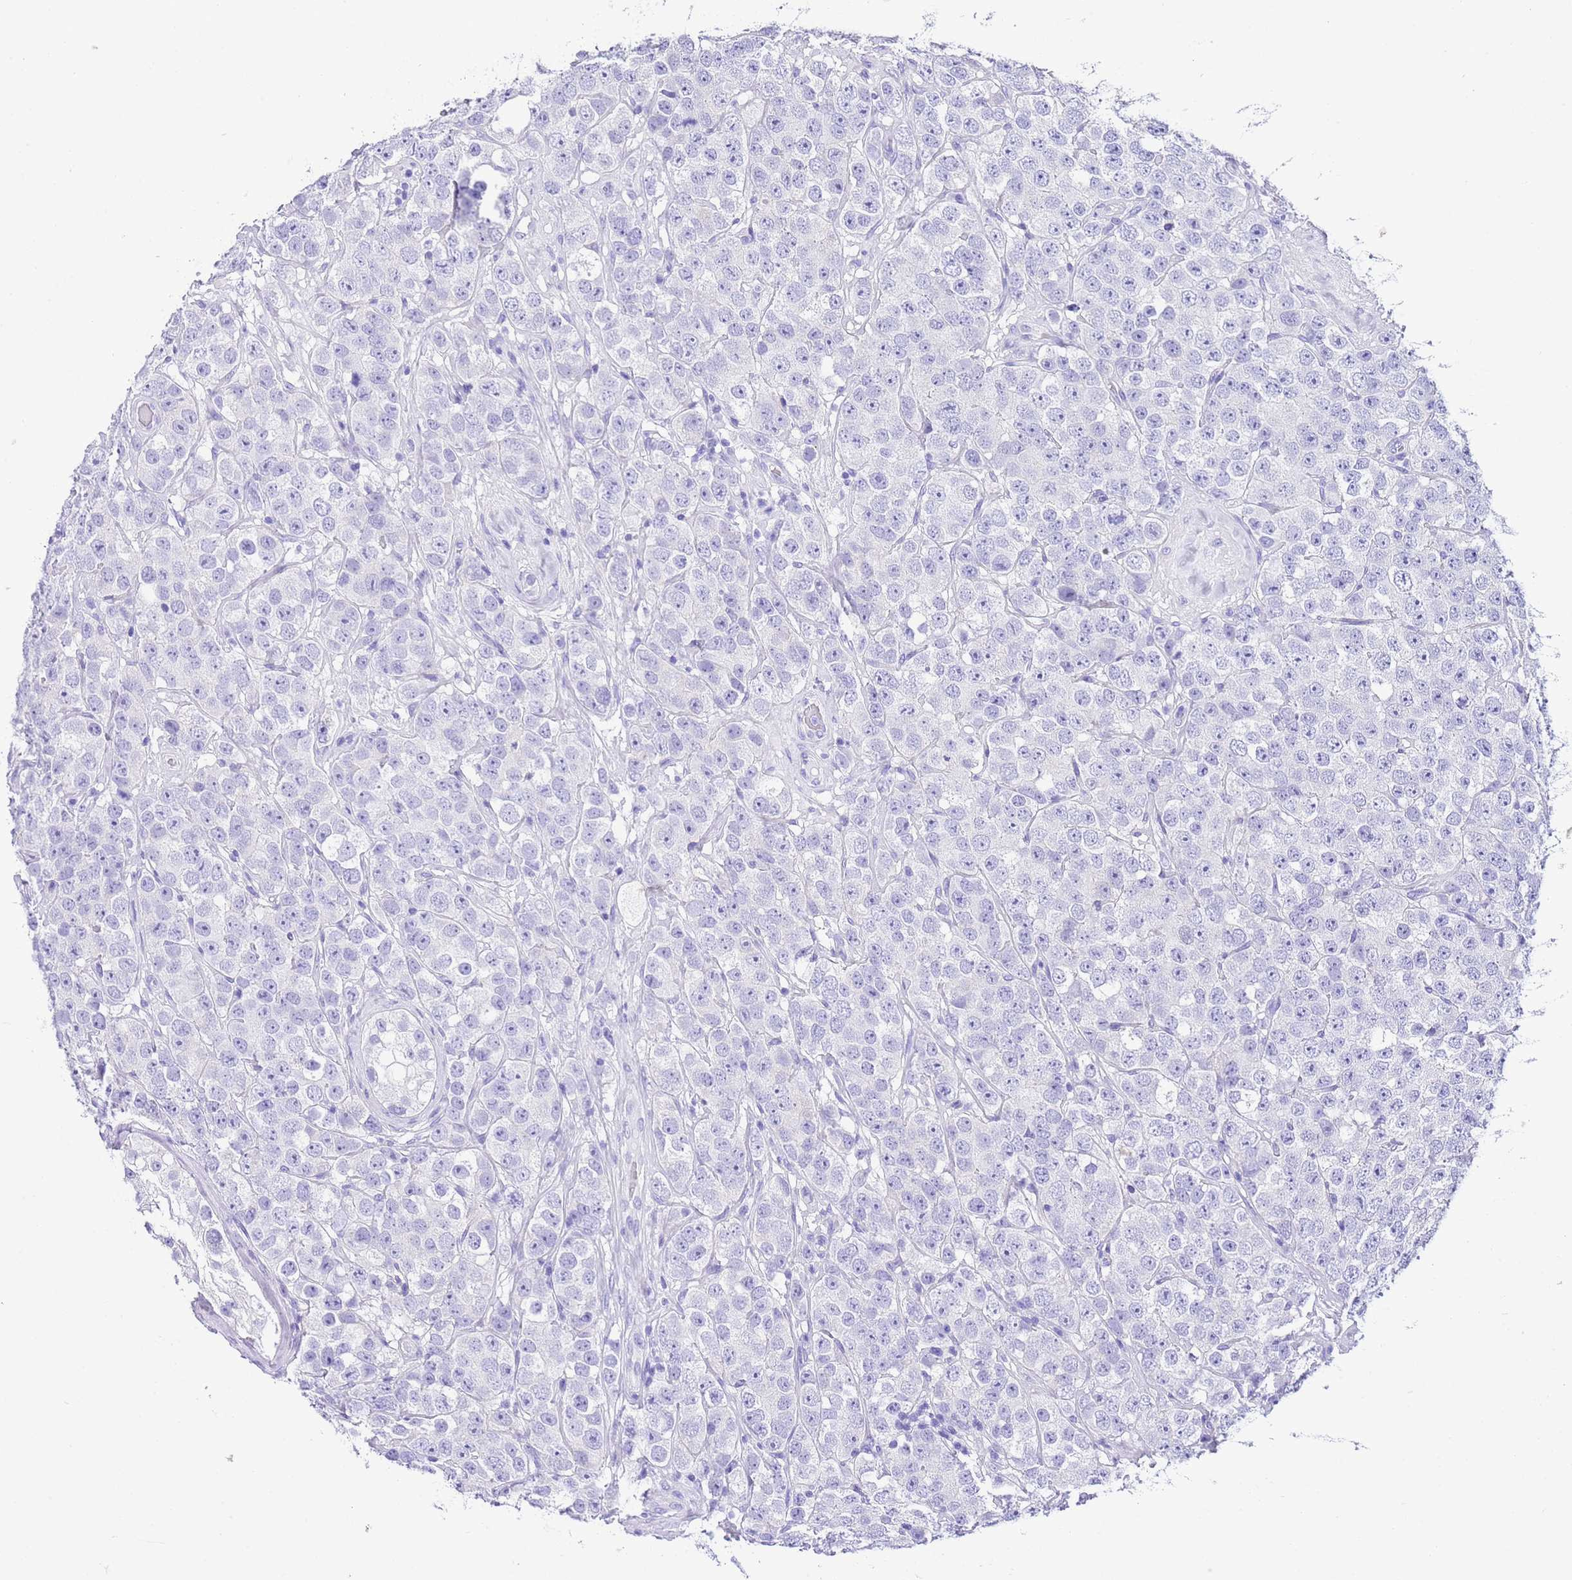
{"staining": {"intensity": "negative", "quantity": "none", "location": "none"}, "tissue": "testis cancer", "cell_type": "Tumor cells", "image_type": "cancer", "snomed": [{"axis": "morphology", "description": "Seminoma, NOS"}, {"axis": "topography", "description": "Testis"}], "caption": "IHC histopathology image of testis cancer stained for a protein (brown), which exhibits no staining in tumor cells.", "gene": "KCNC1", "patient": {"sex": "male", "age": 28}}